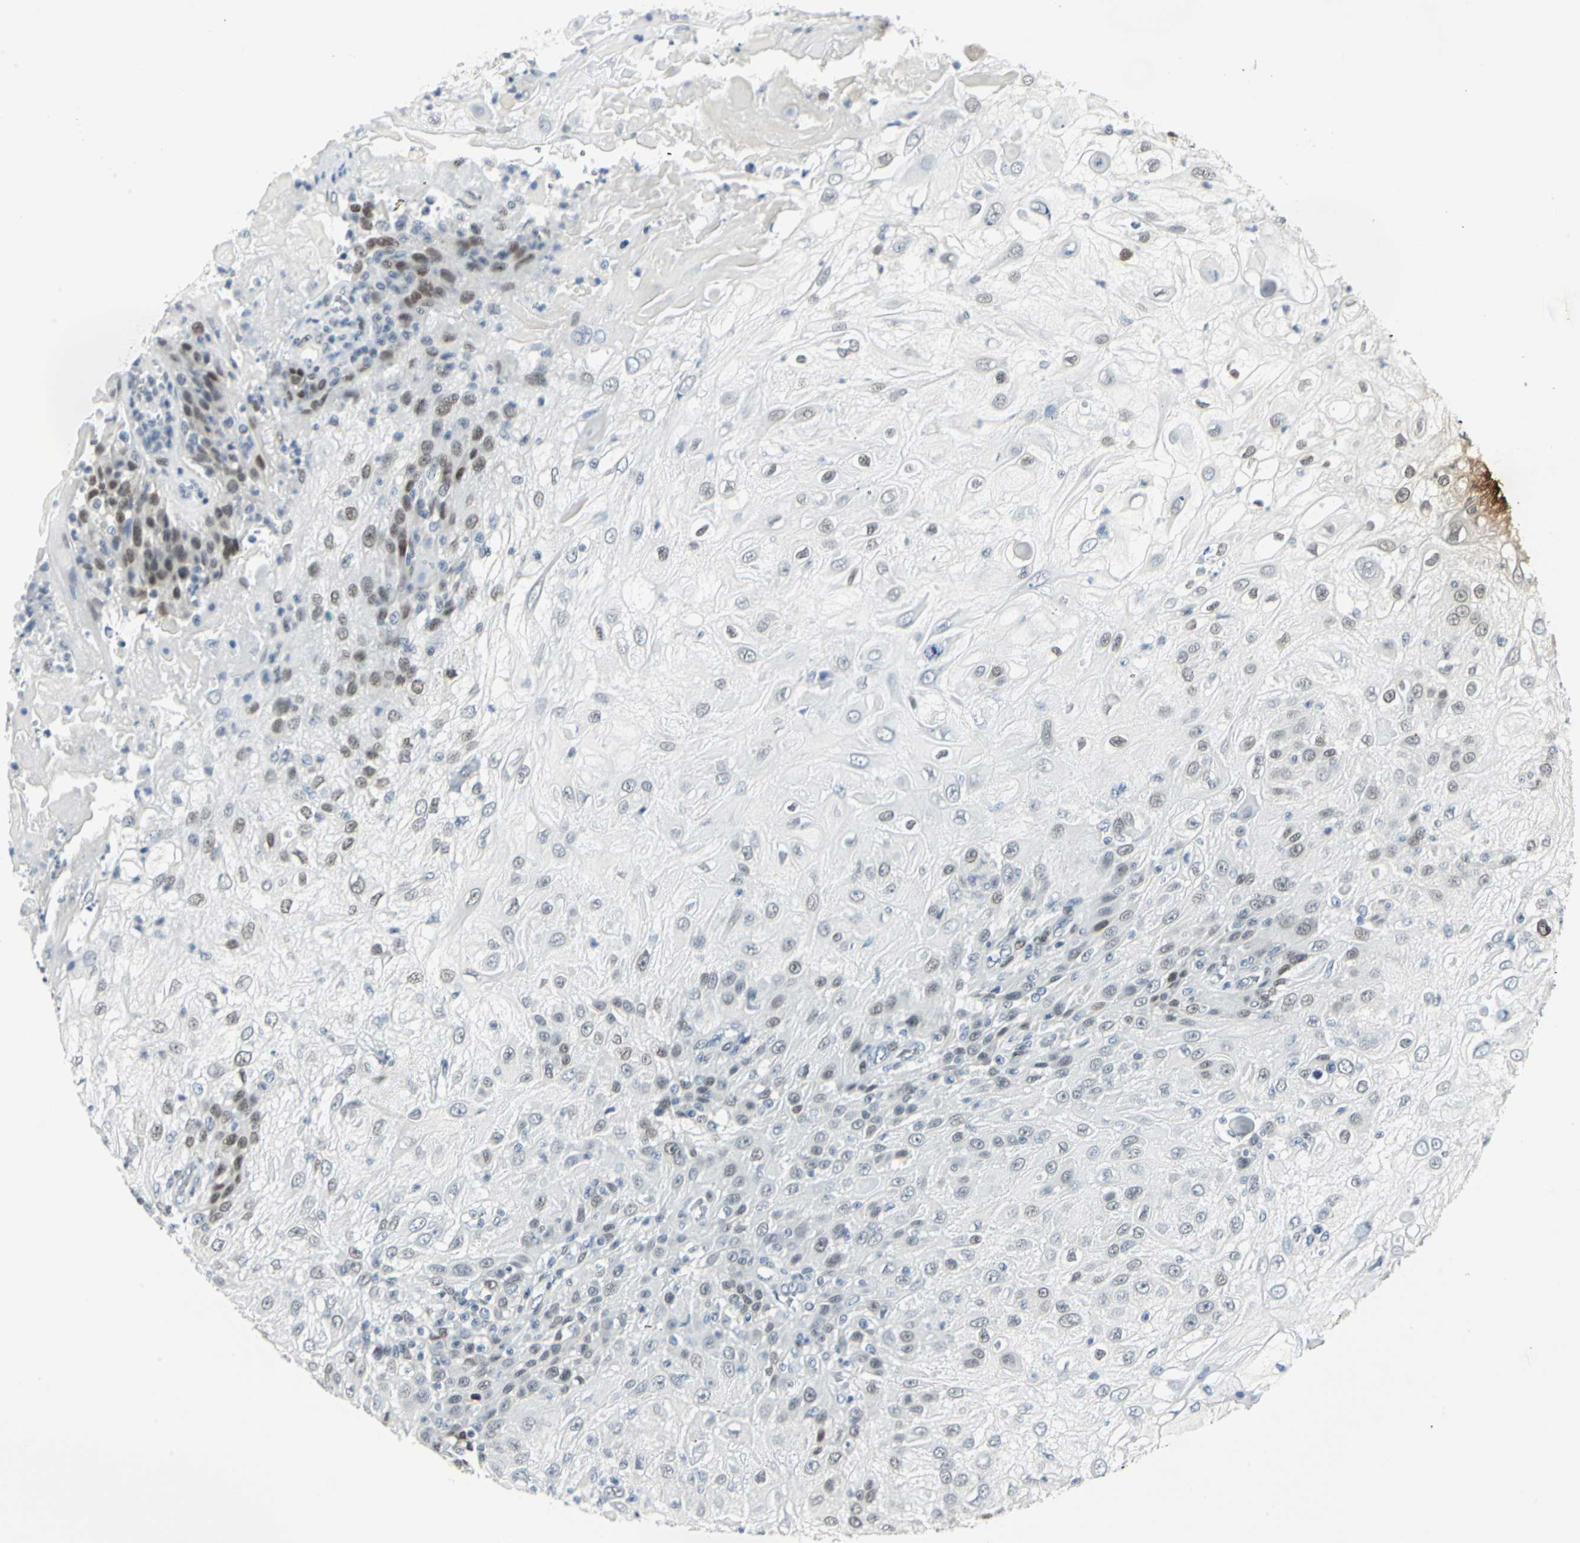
{"staining": {"intensity": "moderate", "quantity": "<25%", "location": "nuclear"}, "tissue": "skin cancer", "cell_type": "Tumor cells", "image_type": "cancer", "snomed": [{"axis": "morphology", "description": "Normal tissue, NOS"}, {"axis": "morphology", "description": "Squamous cell carcinoma, NOS"}, {"axis": "topography", "description": "Skin"}], "caption": "Immunohistochemical staining of human skin squamous cell carcinoma shows moderate nuclear protein expression in about <25% of tumor cells.", "gene": "MEIS2", "patient": {"sex": "female", "age": 83}}